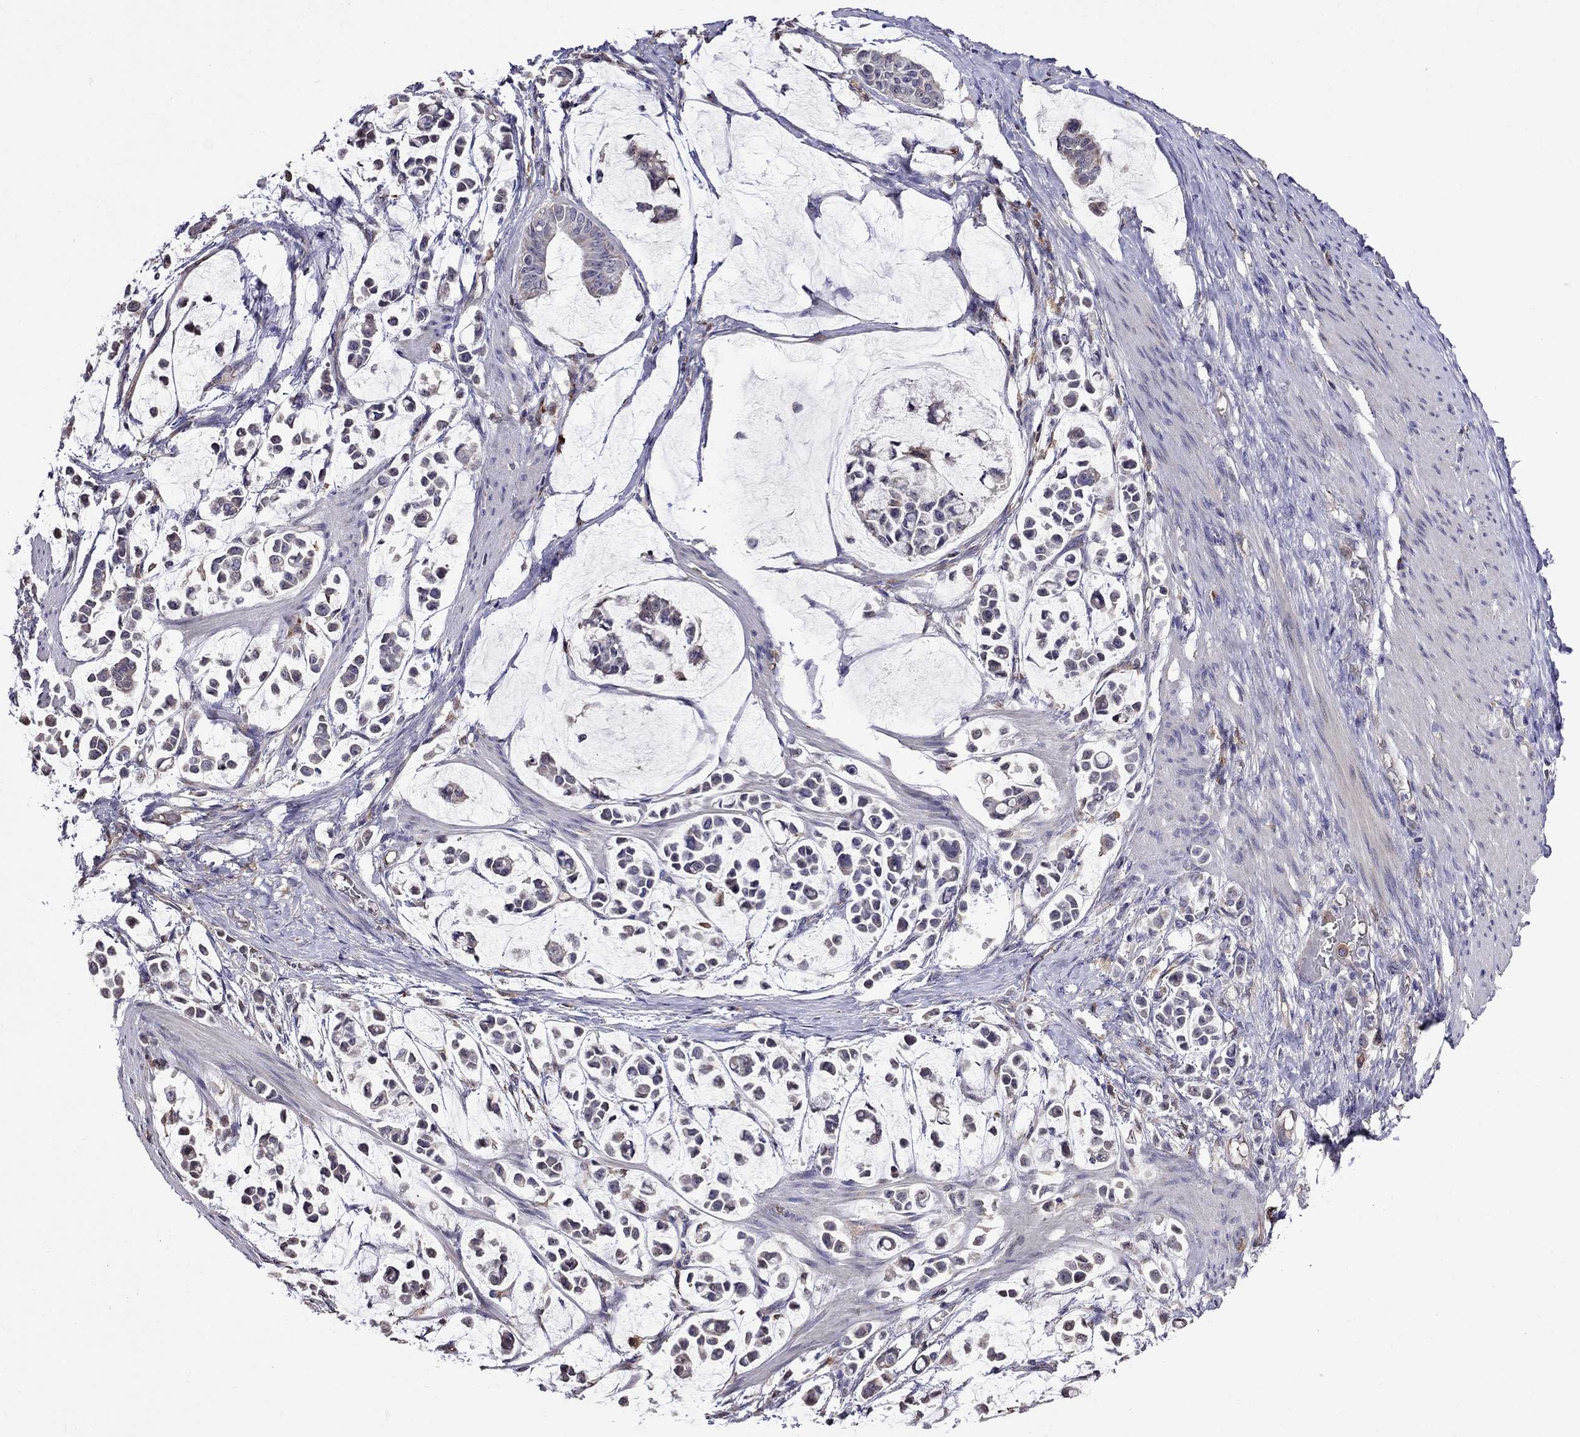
{"staining": {"intensity": "negative", "quantity": "none", "location": "none"}, "tissue": "stomach cancer", "cell_type": "Tumor cells", "image_type": "cancer", "snomed": [{"axis": "morphology", "description": "Adenocarcinoma, NOS"}, {"axis": "topography", "description": "Stomach"}], "caption": "Immunohistochemistry photomicrograph of neoplastic tissue: stomach adenocarcinoma stained with DAB (3,3'-diaminobenzidine) shows no significant protein positivity in tumor cells.", "gene": "ADAM28", "patient": {"sex": "male", "age": 82}}